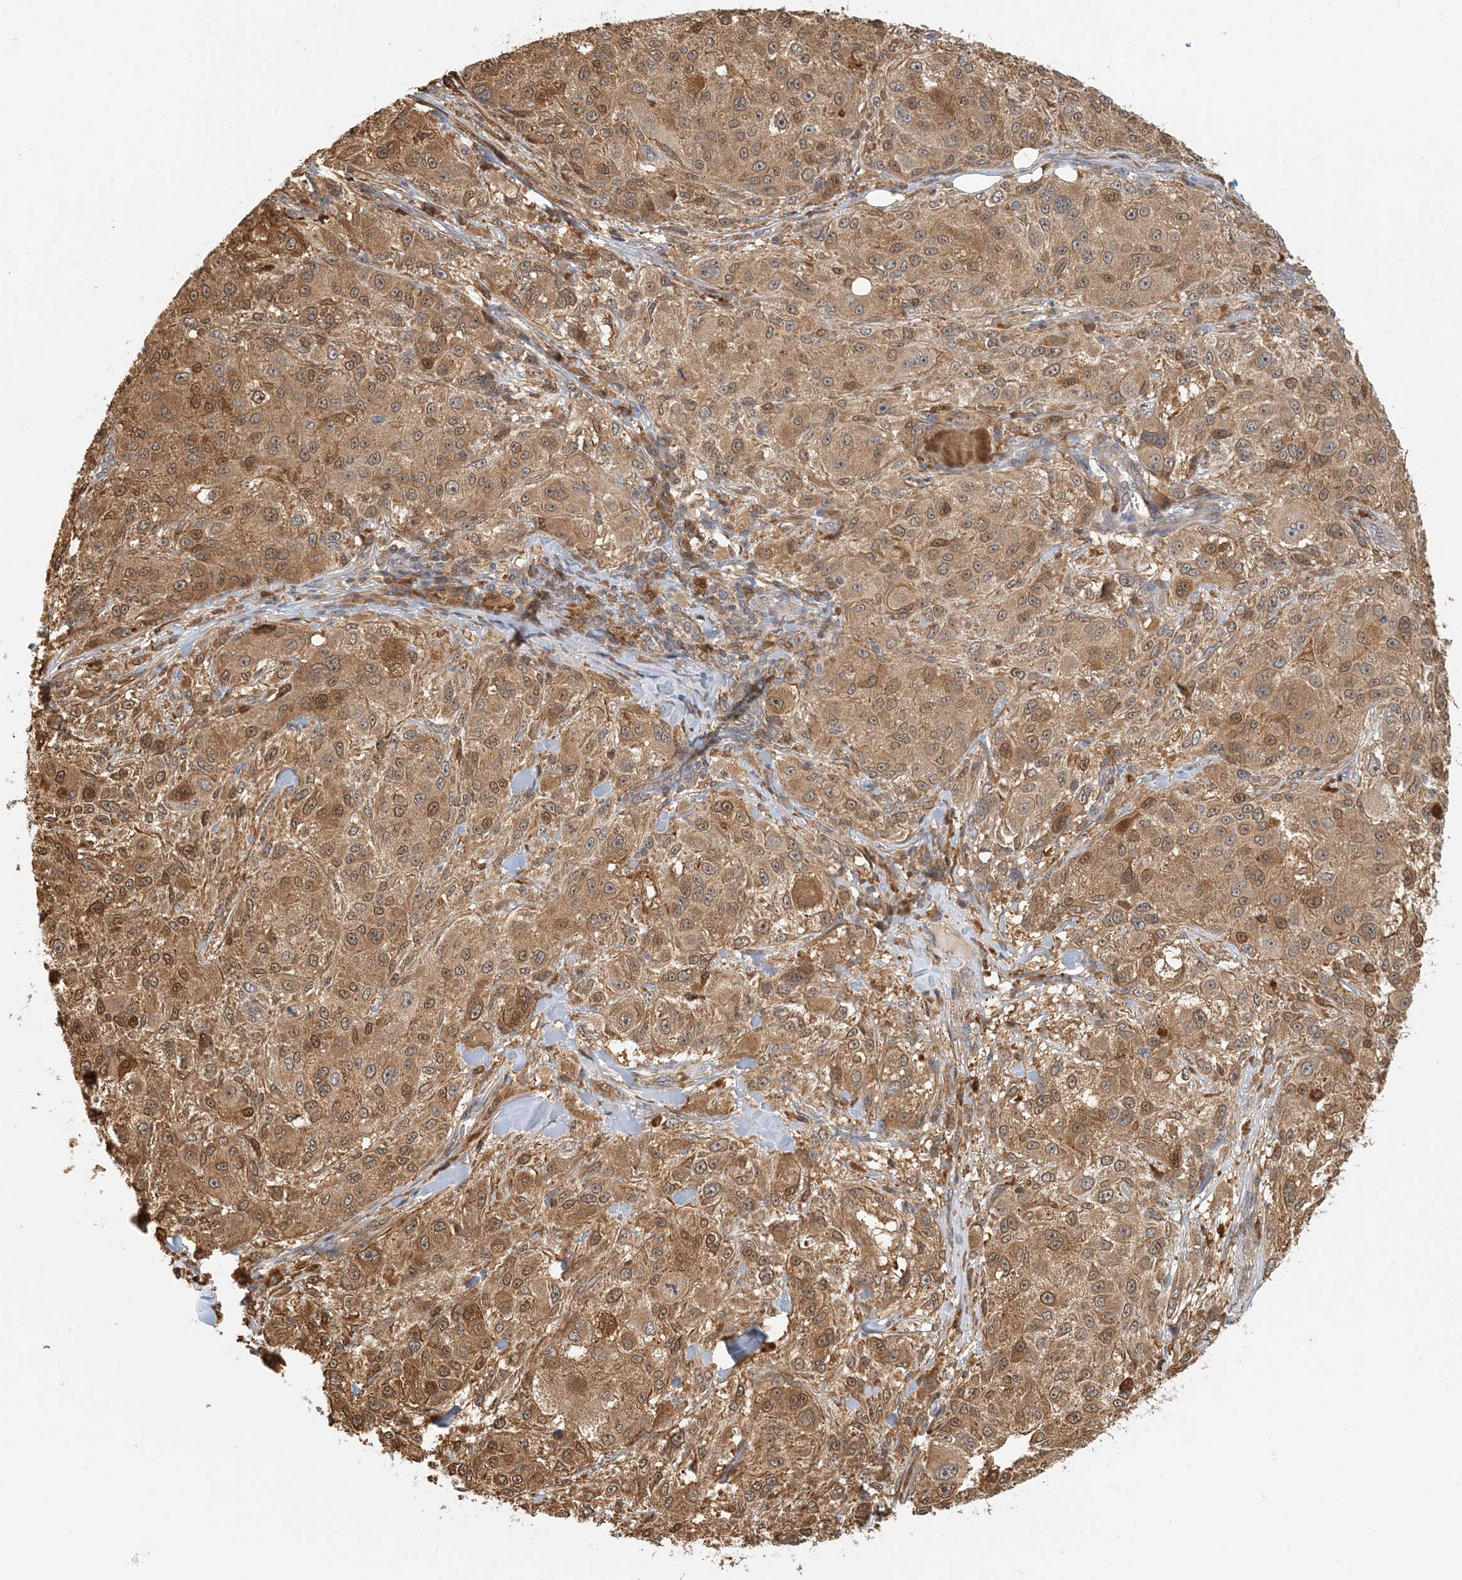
{"staining": {"intensity": "moderate", "quantity": ">75%", "location": "cytoplasmic/membranous"}, "tissue": "melanoma", "cell_type": "Tumor cells", "image_type": "cancer", "snomed": [{"axis": "morphology", "description": "Necrosis, NOS"}, {"axis": "morphology", "description": "Malignant melanoma, NOS"}, {"axis": "topography", "description": "Skin"}], "caption": "Melanoma stained with a protein marker demonstrates moderate staining in tumor cells.", "gene": "HNMT", "patient": {"sex": "female", "age": 87}}